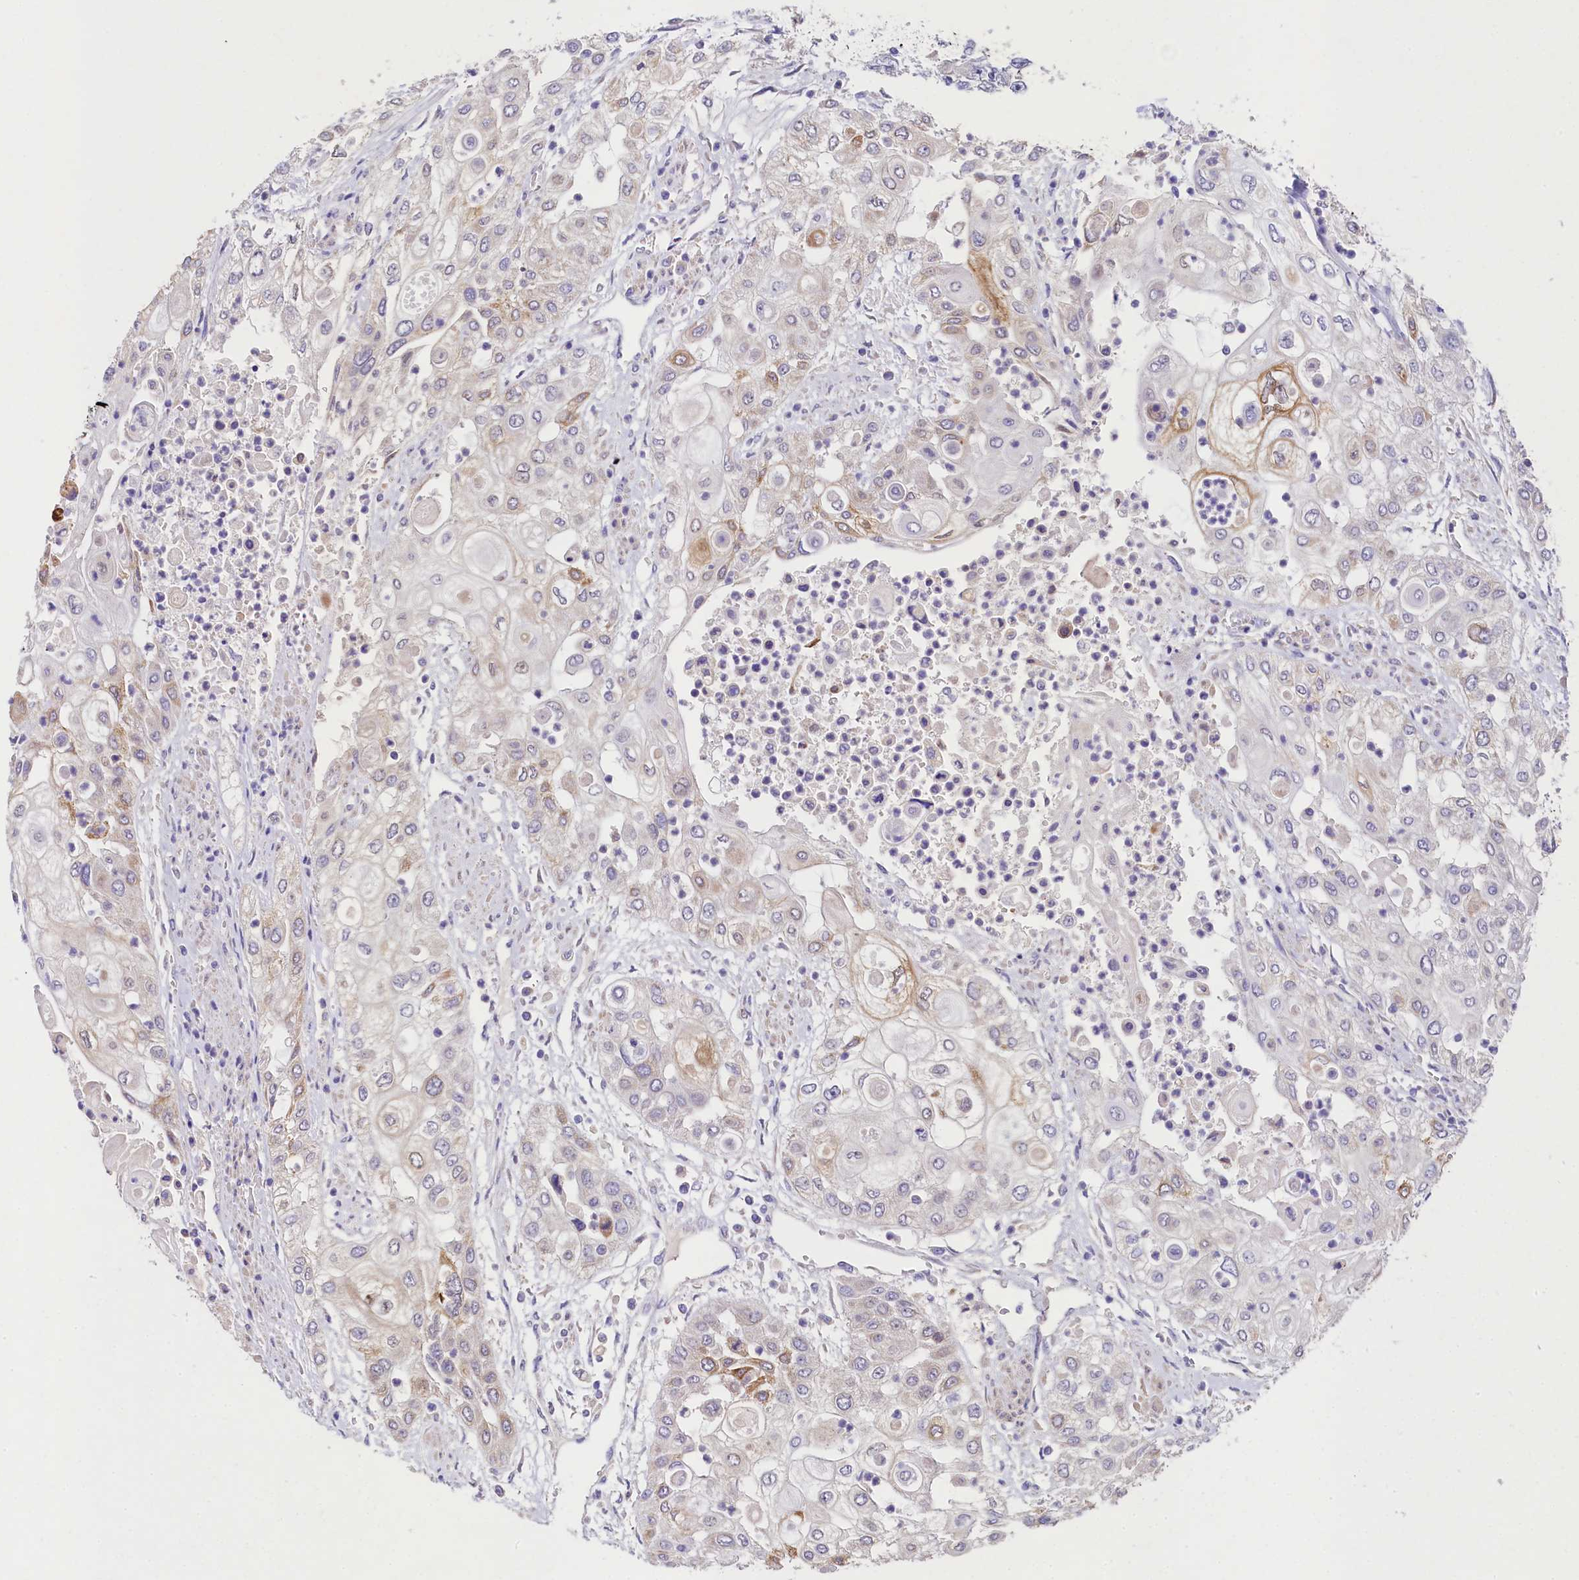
{"staining": {"intensity": "moderate", "quantity": "<25%", "location": "cytoplasmic/membranous"}, "tissue": "urothelial cancer", "cell_type": "Tumor cells", "image_type": "cancer", "snomed": [{"axis": "morphology", "description": "Urothelial carcinoma, High grade"}, {"axis": "topography", "description": "Urinary bladder"}], "caption": "Urothelial carcinoma (high-grade) was stained to show a protein in brown. There is low levels of moderate cytoplasmic/membranous positivity in about <25% of tumor cells.", "gene": "FXYD6", "patient": {"sex": "female", "age": 79}}